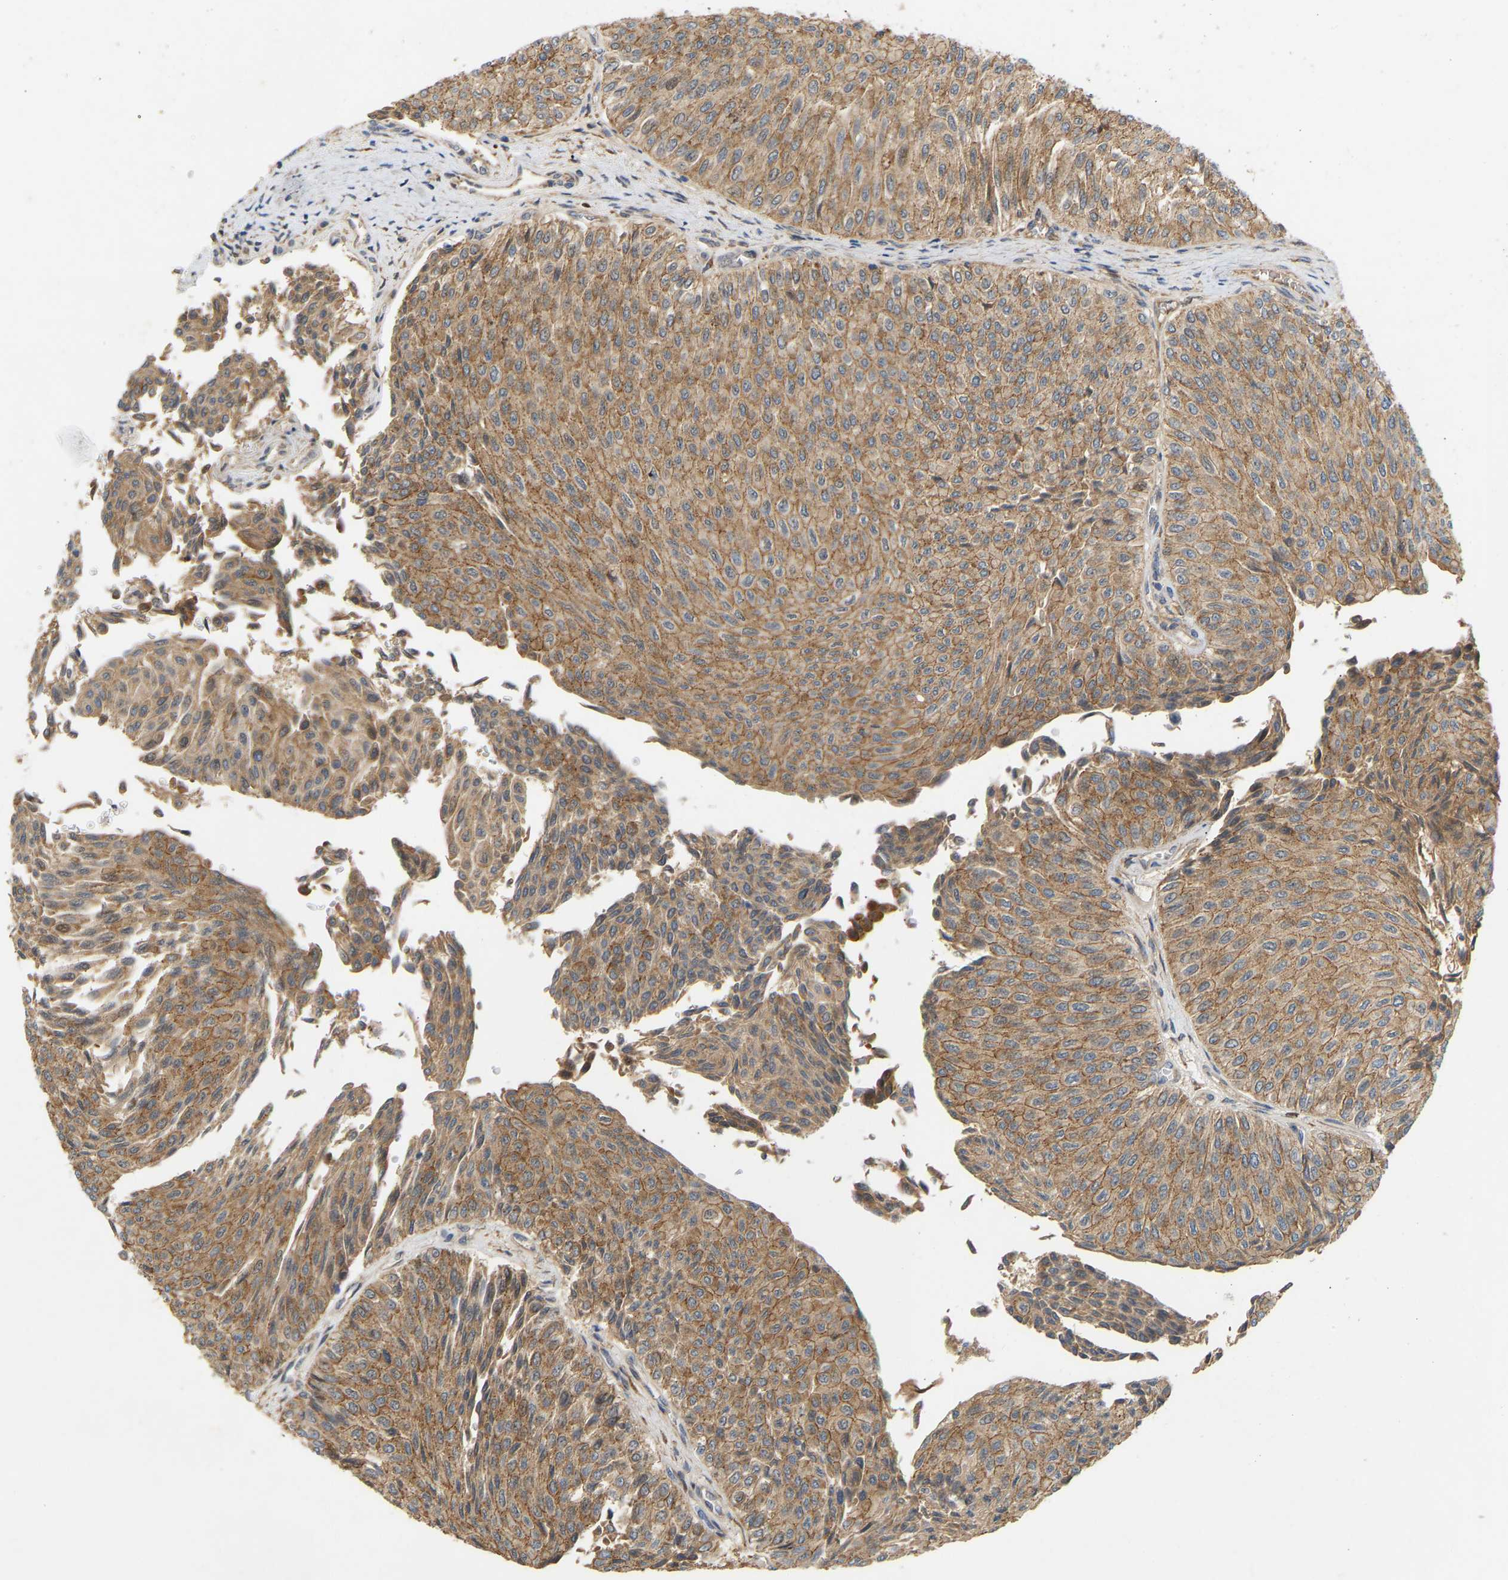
{"staining": {"intensity": "moderate", "quantity": ">75%", "location": "cytoplasmic/membranous"}, "tissue": "urothelial cancer", "cell_type": "Tumor cells", "image_type": "cancer", "snomed": [{"axis": "morphology", "description": "Urothelial carcinoma, Low grade"}, {"axis": "topography", "description": "Urinary bladder"}], "caption": "Protein expression analysis of urothelial cancer reveals moderate cytoplasmic/membranous staining in about >75% of tumor cells. (IHC, brightfield microscopy, high magnification).", "gene": "PTCD1", "patient": {"sex": "male", "age": 78}}